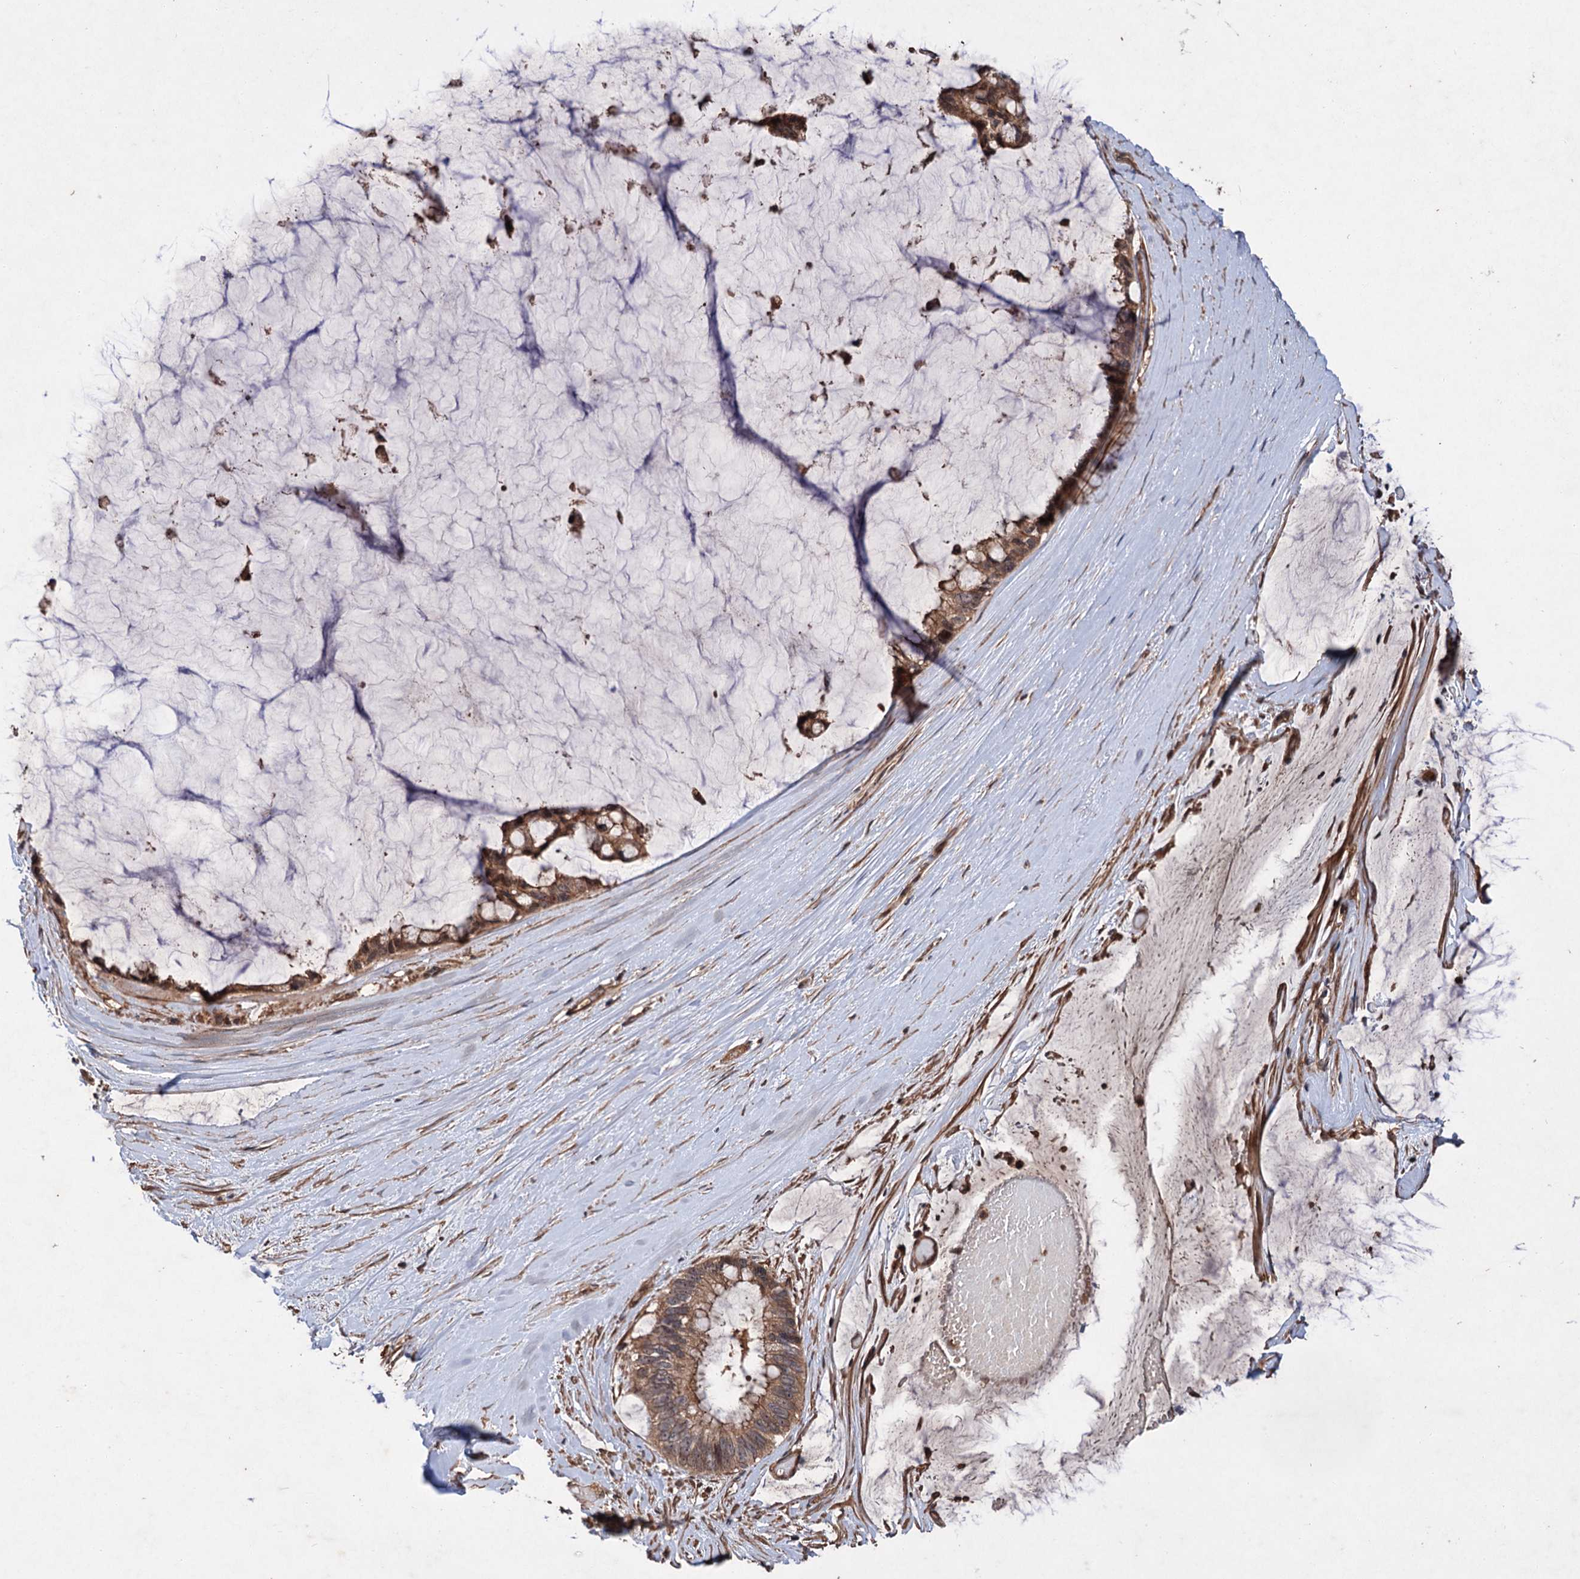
{"staining": {"intensity": "strong", "quantity": ">75%", "location": "cytoplasmic/membranous,nuclear"}, "tissue": "ovarian cancer", "cell_type": "Tumor cells", "image_type": "cancer", "snomed": [{"axis": "morphology", "description": "Cystadenocarcinoma, mucinous, NOS"}, {"axis": "topography", "description": "Ovary"}], "caption": "A high amount of strong cytoplasmic/membranous and nuclear staining is identified in about >75% of tumor cells in mucinous cystadenocarcinoma (ovarian) tissue. Immunohistochemistry (ihc) stains the protein in brown and the nuclei are stained blue.", "gene": "ADK", "patient": {"sex": "female", "age": 39}}